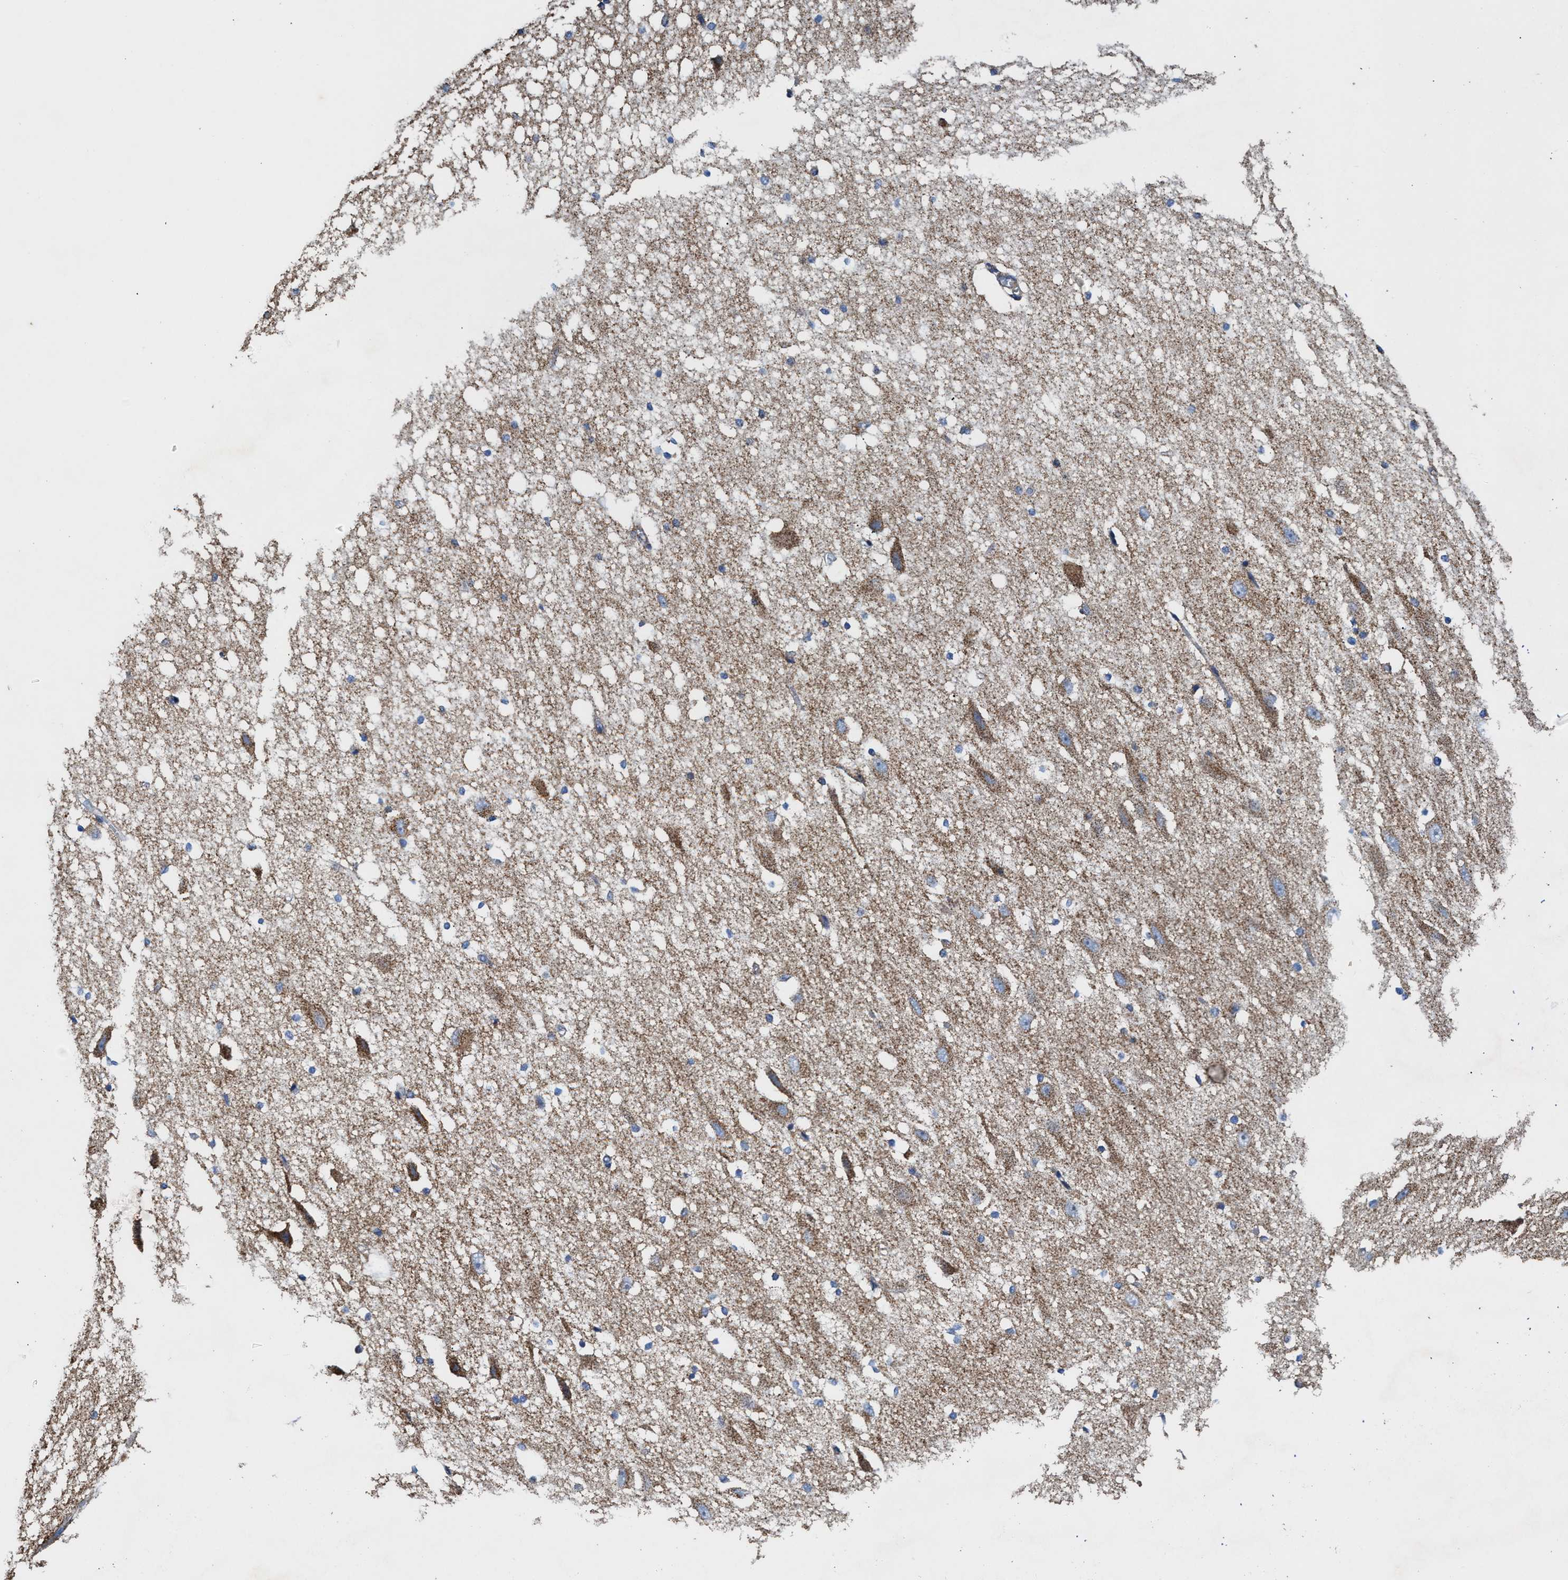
{"staining": {"intensity": "negative", "quantity": "none", "location": "none"}, "tissue": "hippocampus", "cell_type": "Glial cells", "image_type": "normal", "snomed": [{"axis": "morphology", "description": "Normal tissue, NOS"}, {"axis": "topography", "description": "Hippocampus"}], "caption": "Micrograph shows no significant protein staining in glial cells of normal hippocampus. (DAB (3,3'-diaminobenzidine) IHC, high magnification).", "gene": "MECR", "patient": {"sex": "female", "age": 19}}